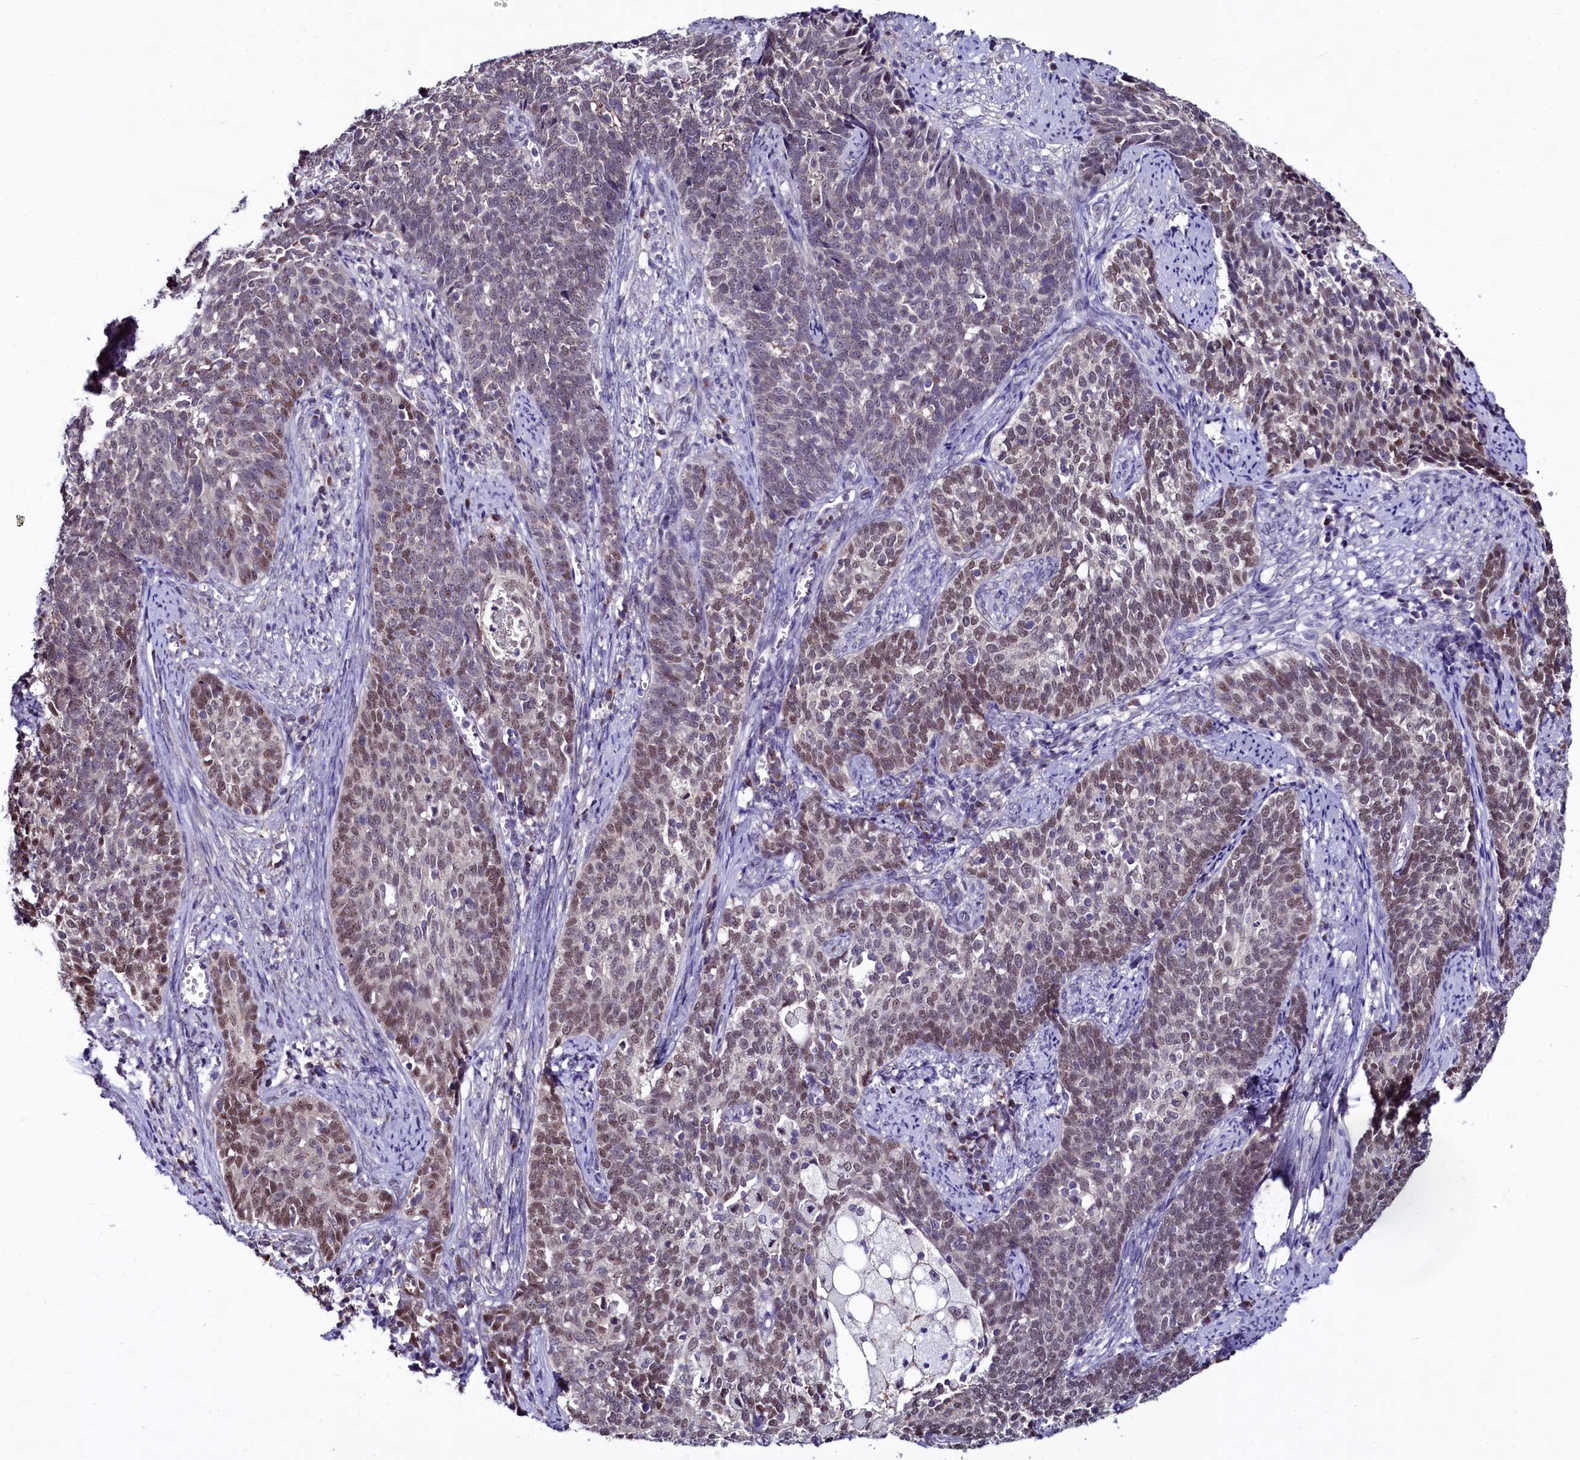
{"staining": {"intensity": "moderate", "quantity": "25%-75%", "location": "nuclear"}, "tissue": "cervical cancer", "cell_type": "Tumor cells", "image_type": "cancer", "snomed": [{"axis": "morphology", "description": "Squamous cell carcinoma, NOS"}, {"axis": "topography", "description": "Cervix"}], "caption": "DAB immunohistochemical staining of human cervical cancer reveals moderate nuclear protein expression in approximately 25%-75% of tumor cells.", "gene": "SEC24C", "patient": {"sex": "female", "age": 39}}